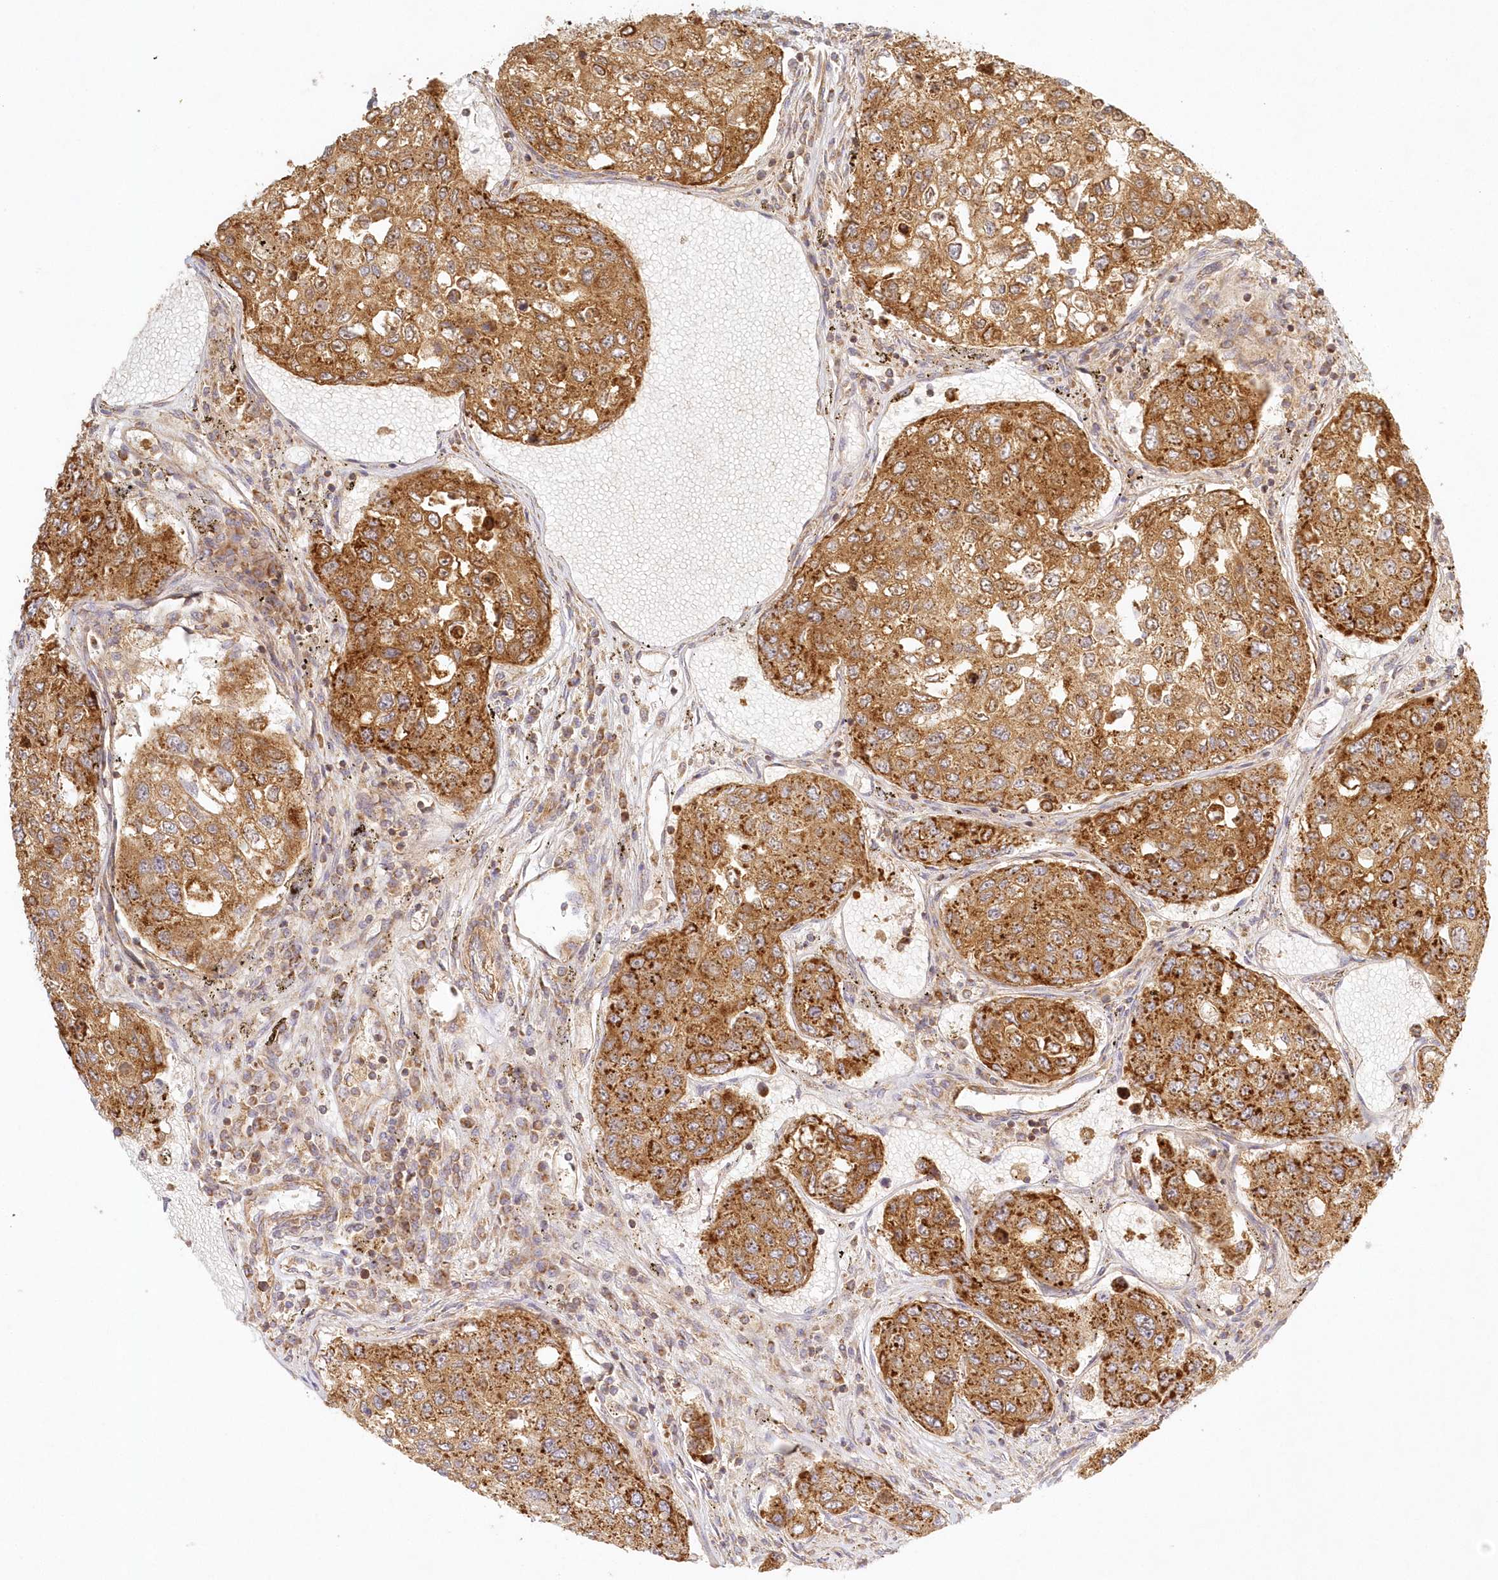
{"staining": {"intensity": "strong", "quantity": ">75%", "location": "cytoplasmic/membranous"}, "tissue": "urothelial cancer", "cell_type": "Tumor cells", "image_type": "cancer", "snomed": [{"axis": "morphology", "description": "Urothelial carcinoma, High grade"}, {"axis": "topography", "description": "Lymph node"}, {"axis": "topography", "description": "Urinary bladder"}], "caption": "Tumor cells reveal strong cytoplasmic/membranous positivity in about >75% of cells in high-grade urothelial carcinoma.", "gene": "KIAA0232", "patient": {"sex": "male", "age": 51}}